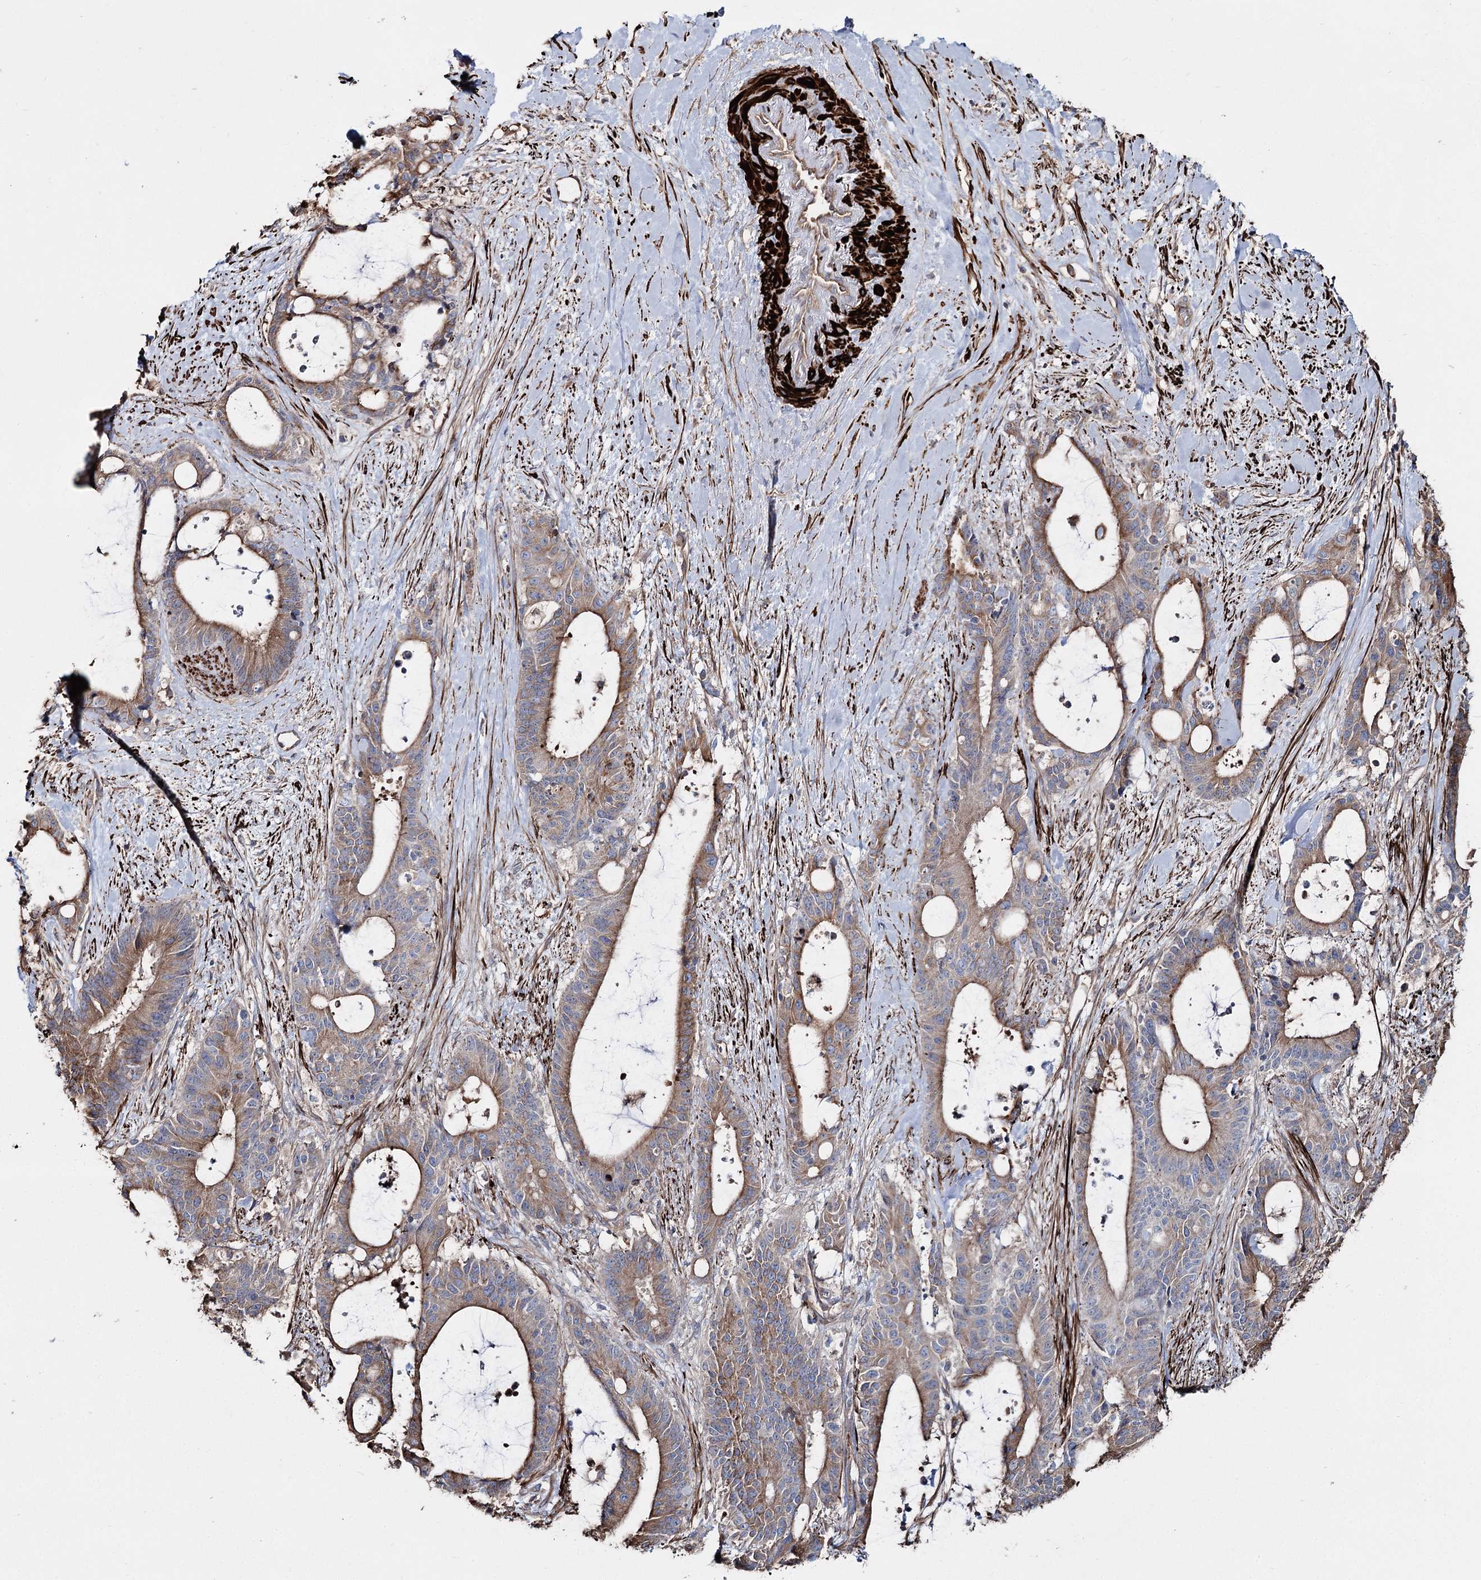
{"staining": {"intensity": "moderate", "quantity": ">75%", "location": "cytoplasmic/membranous"}, "tissue": "liver cancer", "cell_type": "Tumor cells", "image_type": "cancer", "snomed": [{"axis": "morphology", "description": "Normal tissue, NOS"}, {"axis": "morphology", "description": "Cholangiocarcinoma"}, {"axis": "topography", "description": "Liver"}, {"axis": "topography", "description": "Peripheral nerve tissue"}], "caption": "Immunohistochemistry (IHC) of cholangiocarcinoma (liver) shows medium levels of moderate cytoplasmic/membranous positivity in about >75% of tumor cells.", "gene": "SUMF1", "patient": {"sex": "female", "age": 73}}